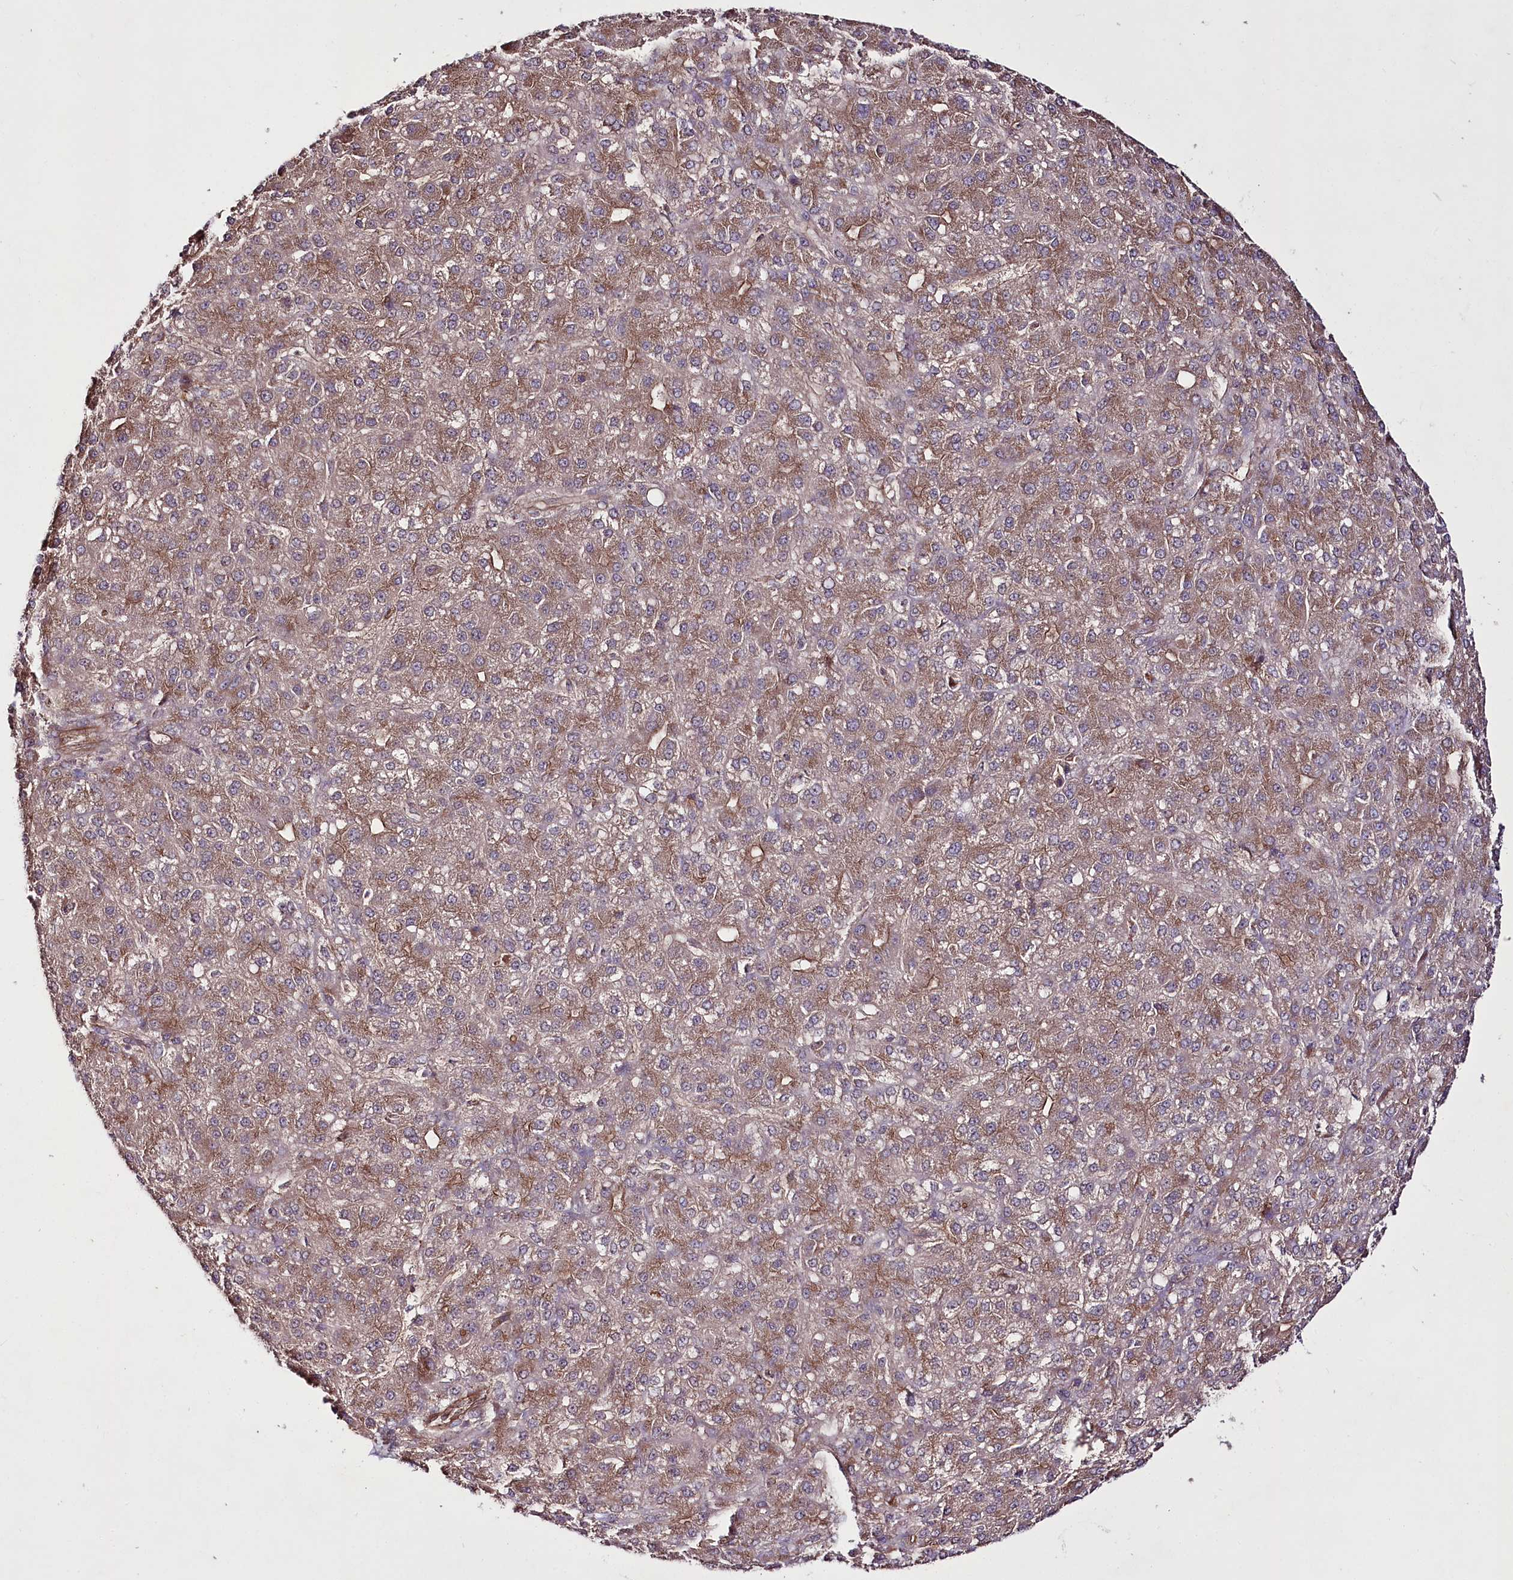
{"staining": {"intensity": "moderate", "quantity": ">75%", "location": "cytoplasmic/membranous"}, "tissue": "liver cancer", "cell_type": "Tumor cells", "image_type": "cancer", "snomed": [{"axis": "morphology", "description": "Carcinoma, Hepatocellular, NOS"}, {"axis": "topography", "description": "Liver"}], "caption": "This photomicrograph displays immunohistochemistry (IHC) staining of human liver cancer, with medium moderate cytoplasmic/membranous expression in about >75% of tumor cells.", "gene": "REXO2", "patient": {"sex": "male", "age": 67}}